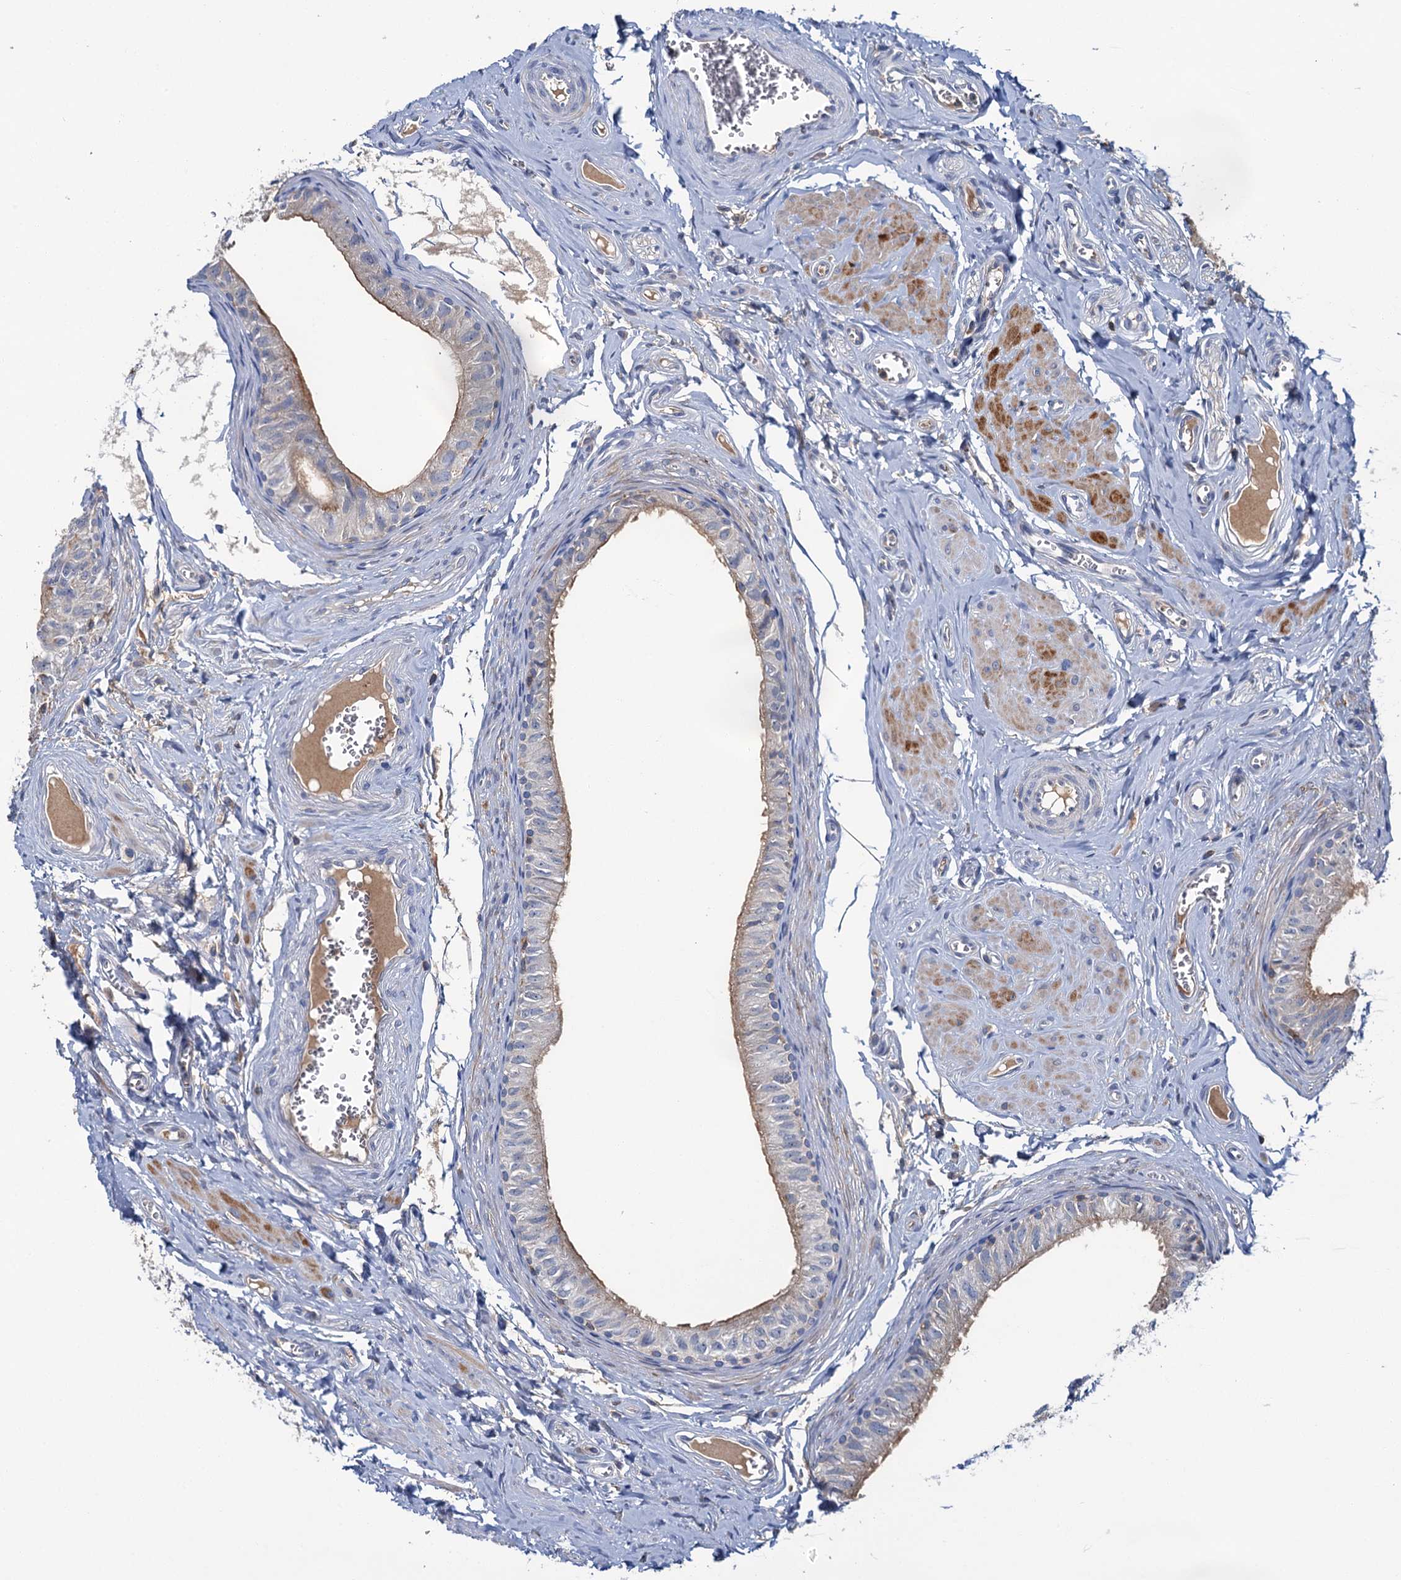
{"staining": {"intensity": "moderate", "quantity": "<25%", "location": "cytoplasmic/membranous"}, "tissue": "epididymis", "cell_type": "Glandular cells", "image_type": "normal", "snomed": [{"axis": "morphology", "description": "Normal tissue, NOS"}, {"axis": "topography", "description": "Epididymis"}], "caption": "The immunohistochemical stain labels moderate cytoplasmic/membranous staining in glandular cells of benign epididymis.", "gene": "FGFR2", "patient": {"sex": "male", "age": 42}}